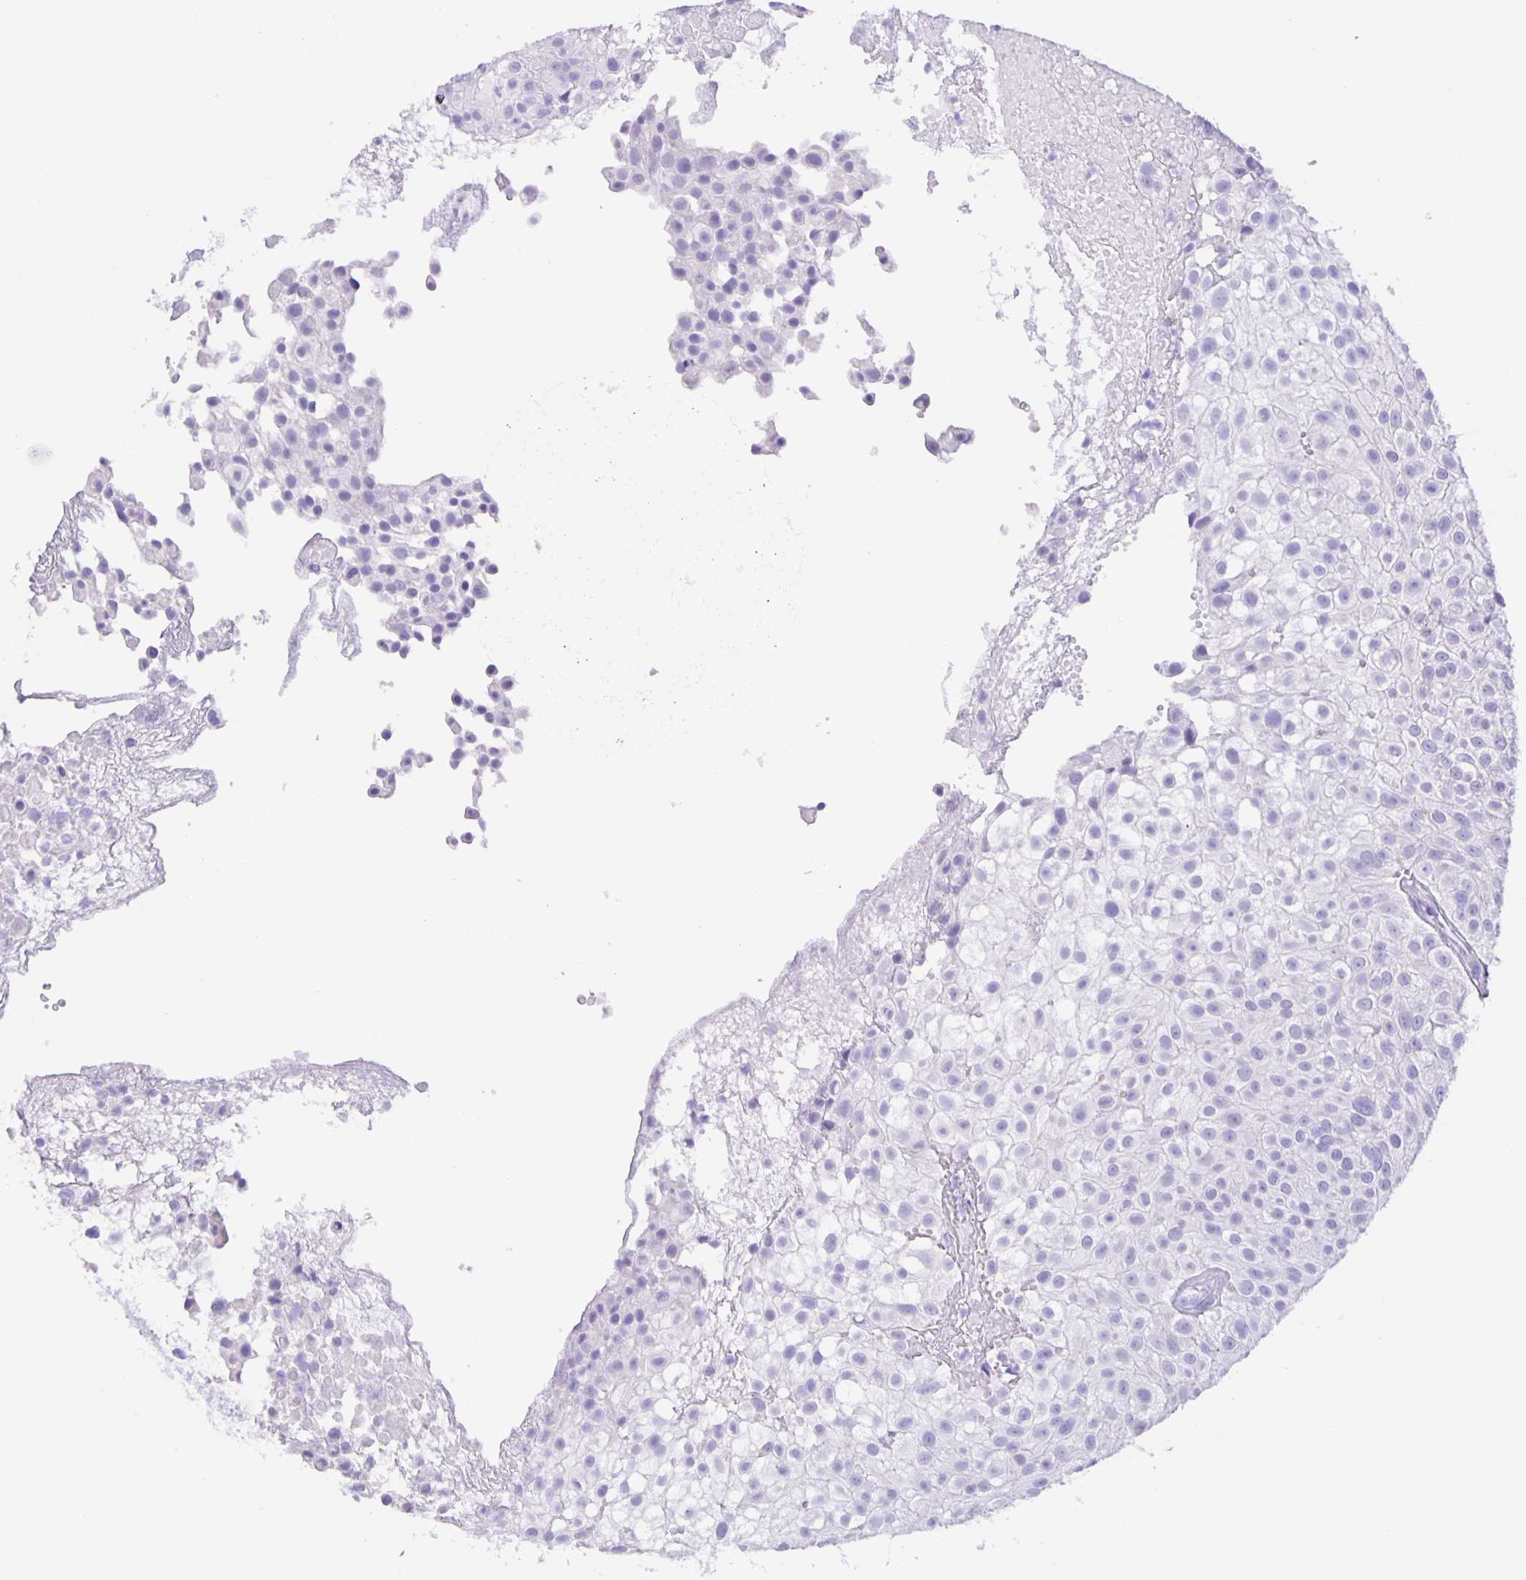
{"staining": {"intensity": "negative", "quantity": "none", "location": "none"}, "tissue": "urothelial cancer", "cell_type": "Tumor cells", "image_type": "cancer", "snomed": [{"axis": "morphology", "description": "Urothelial carcinoma, High grade"}, {"axis": "topography", "description": "Urinary bladder"}], "caption": "A high-resolution histopathology image shows immunohistochemistry staining of urothelial cancer, which demonstrates no significant staining in tumor cells. The staining is performed using DAB brown chromogen with nuclei counter-stained in using hematoxylin.", "gene": "GUCA2A", "patient": {"sex": "male", "age": 56}}